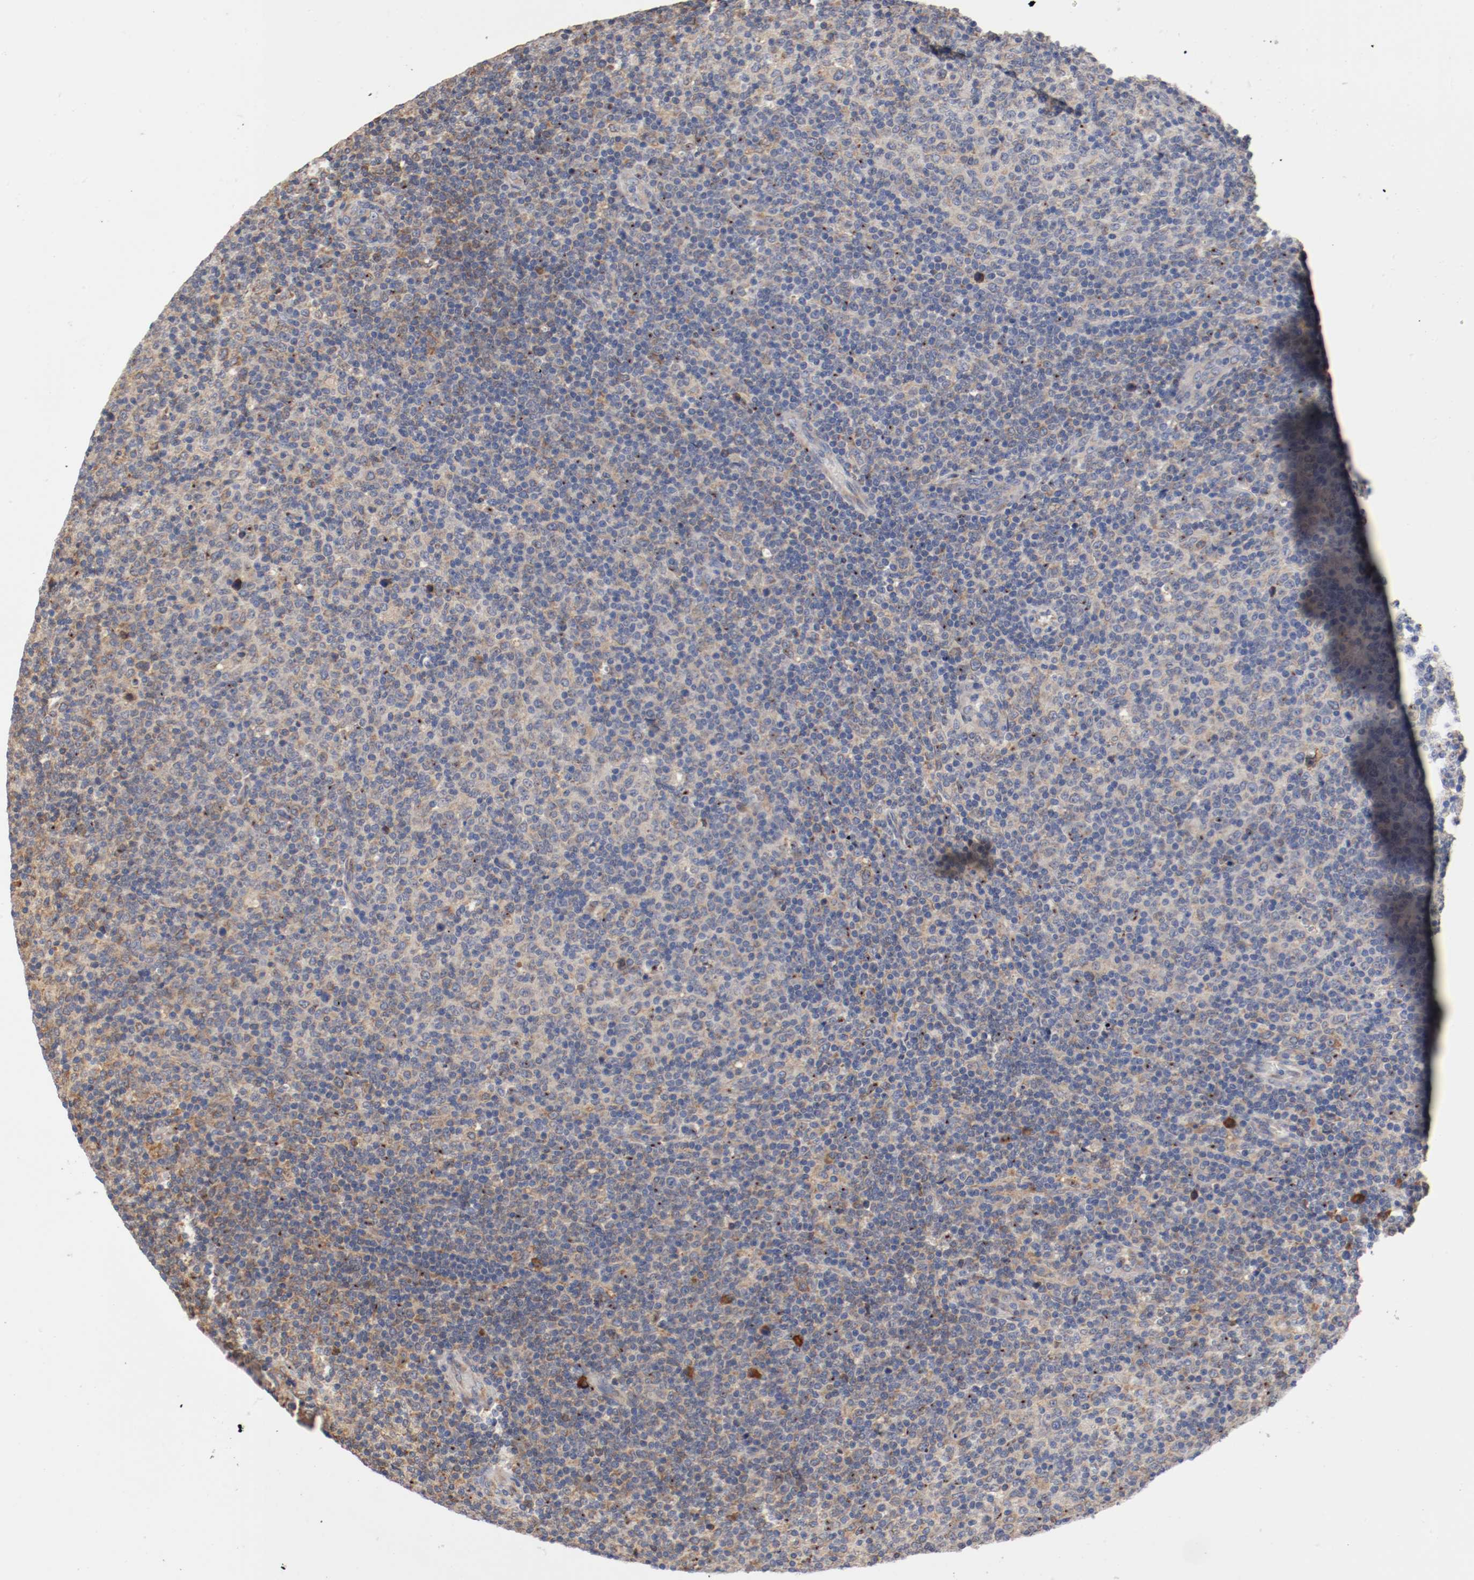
{"staining": {"intensity": "negative", "quantity": "none", "location": "none"}, "tissue": "lymphoma", "cell_type": "Tumor cells", "image_type": "cancer", "snomed": [{"axis": "morphology", "description": "Malignant lymphoma, non-Hodgkin's type, Low grade"}, {"axis": "topography", "description": "Lymph node"}], "caption": "A micrograph of lymphoma stained for a protein reveals no brown staining in tumor cells.", "gene": "TNFSF13", "patient": {"sex": "male", "age": 70}}